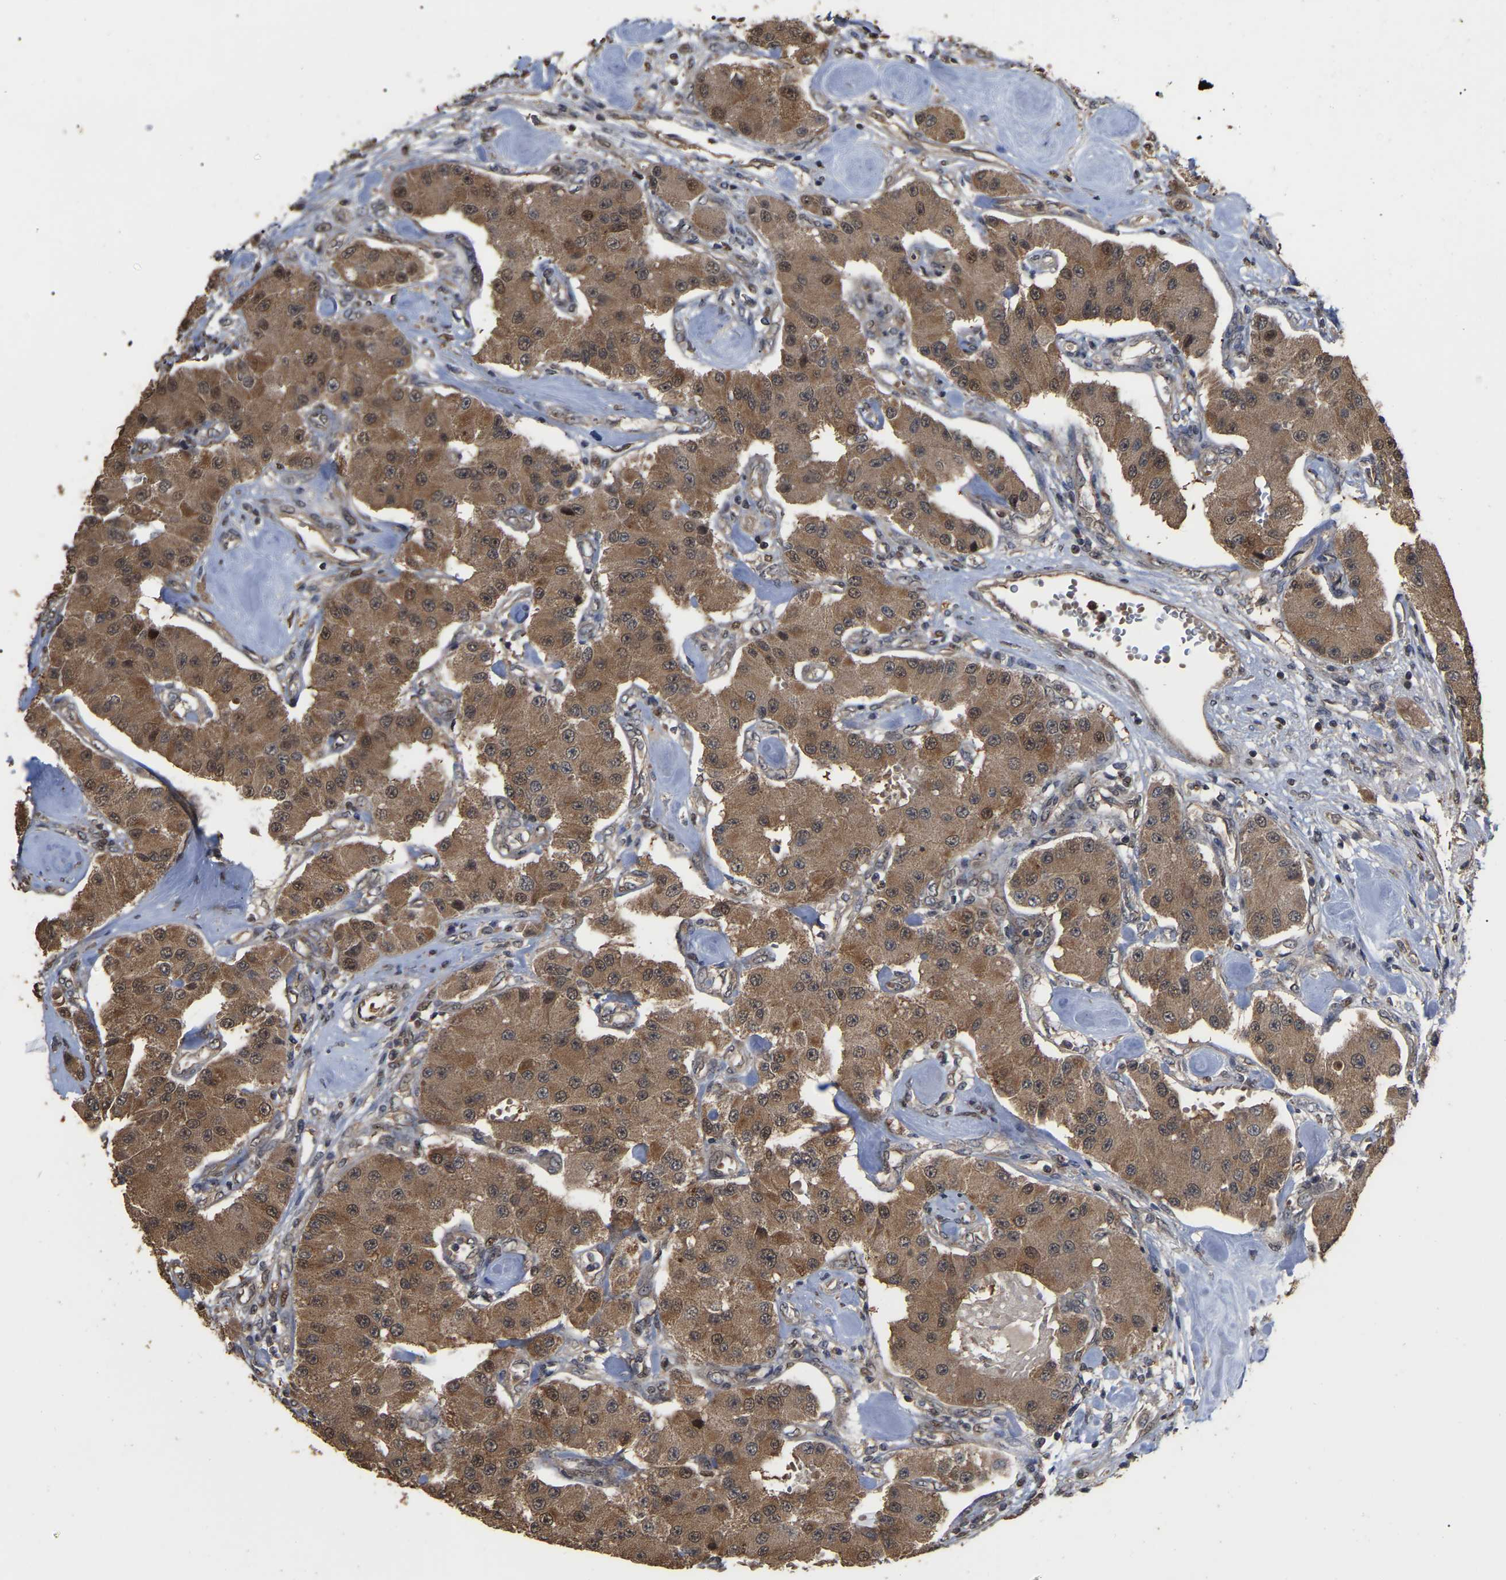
{"staining": {"intensity": "moderate", "quantity": ">75%", "location": "cytoplasmic/membranous"}, "tissue": "carcinoid", "cell_type": "Tumor cells", "image_type": "cancer", "snomed": [{"axis": "morphology", "description": "Carcinoid, malignant, NOS"}, {"axis": "topography", "description": "Pancreas"}], "caption": "An image of carcinoid stained for a protein demonstrates moderate cytoplasmic/membranous brown staining in tumor cells. (IHC, brightfield microscopy, high magnification).", "gene": "FAM219A", "patient": {"sex": "male", "age": 41}}